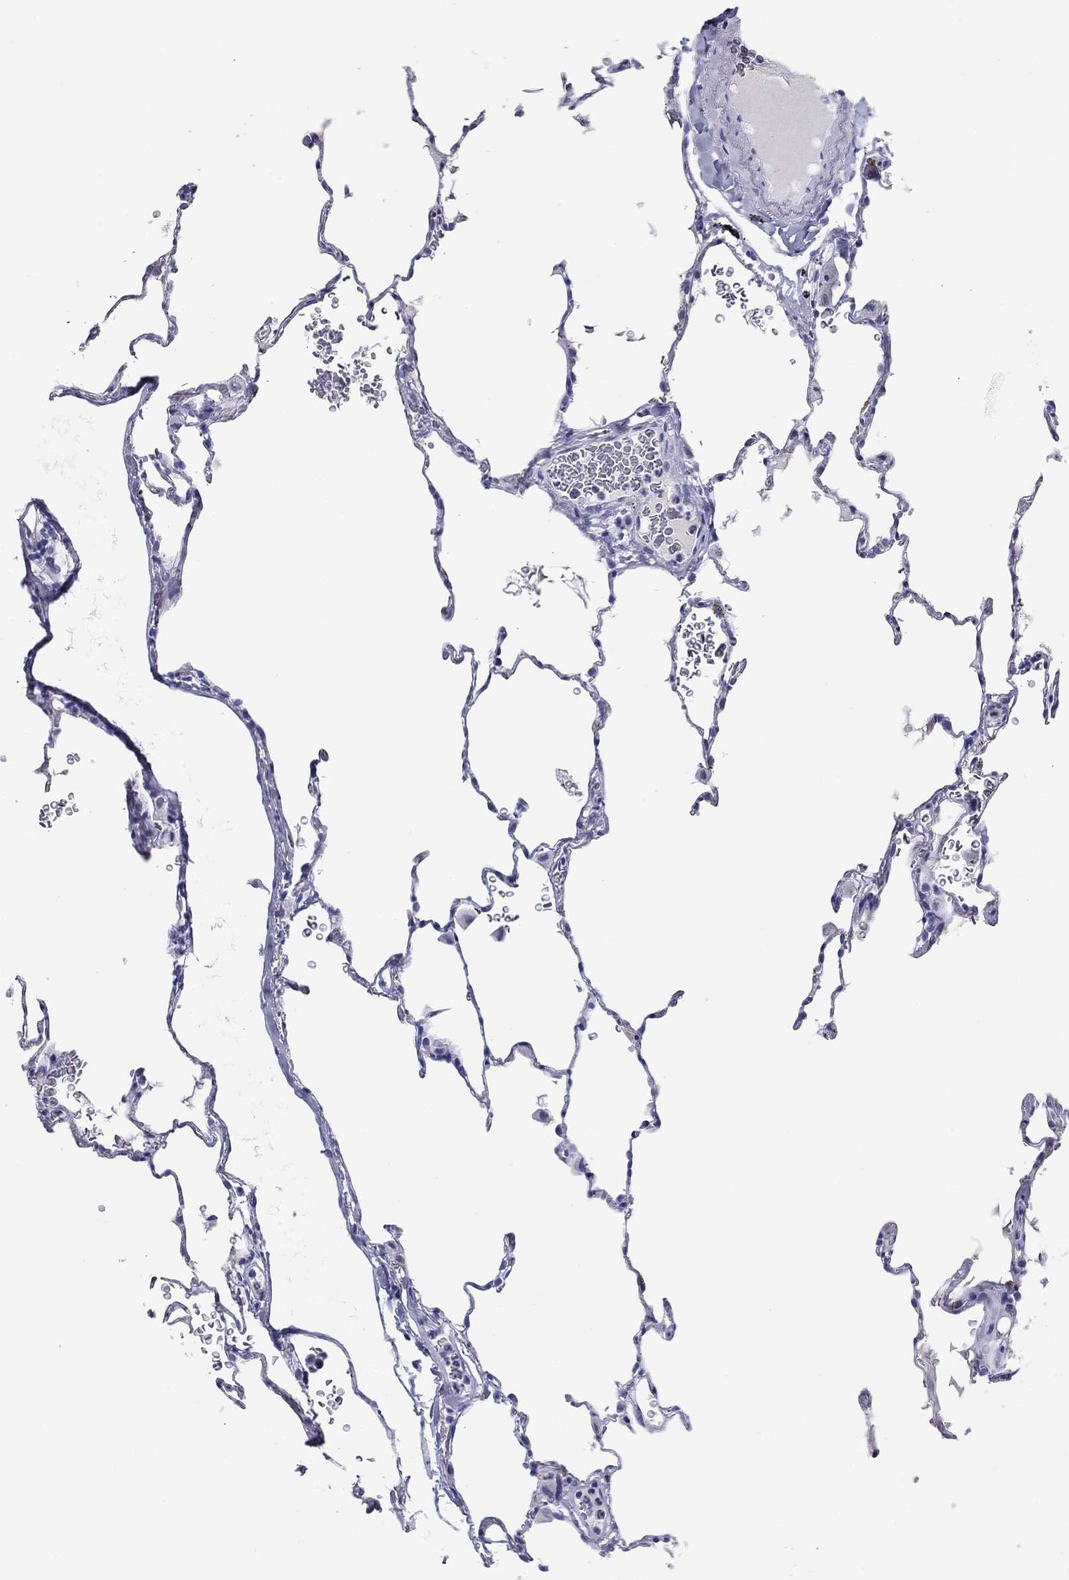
{"staining": {"intensity": "negative", "quantity": "none", "location": "none"}, "tissue": "lung", "cell_type": "Alveolar cells", "image_type": "normal", "snomed": [{"axis": "morphology", "description": "Normal tissue, NOS"}, {"axis": "morphology", "description": "Adenocarcinoma, metastatic, NOS"}, {"axis": "topography", "description": "Lung"}], "caption": "Immunohistochemistry (IHC) photomicrograph of normal lung: lung stained with DAB (3,3'-diaminobenzidine) exhibits no significant protein positivity in alveolar cells.", "gene": "NPPA", "patient": {"sex": "male", "age": 45}}